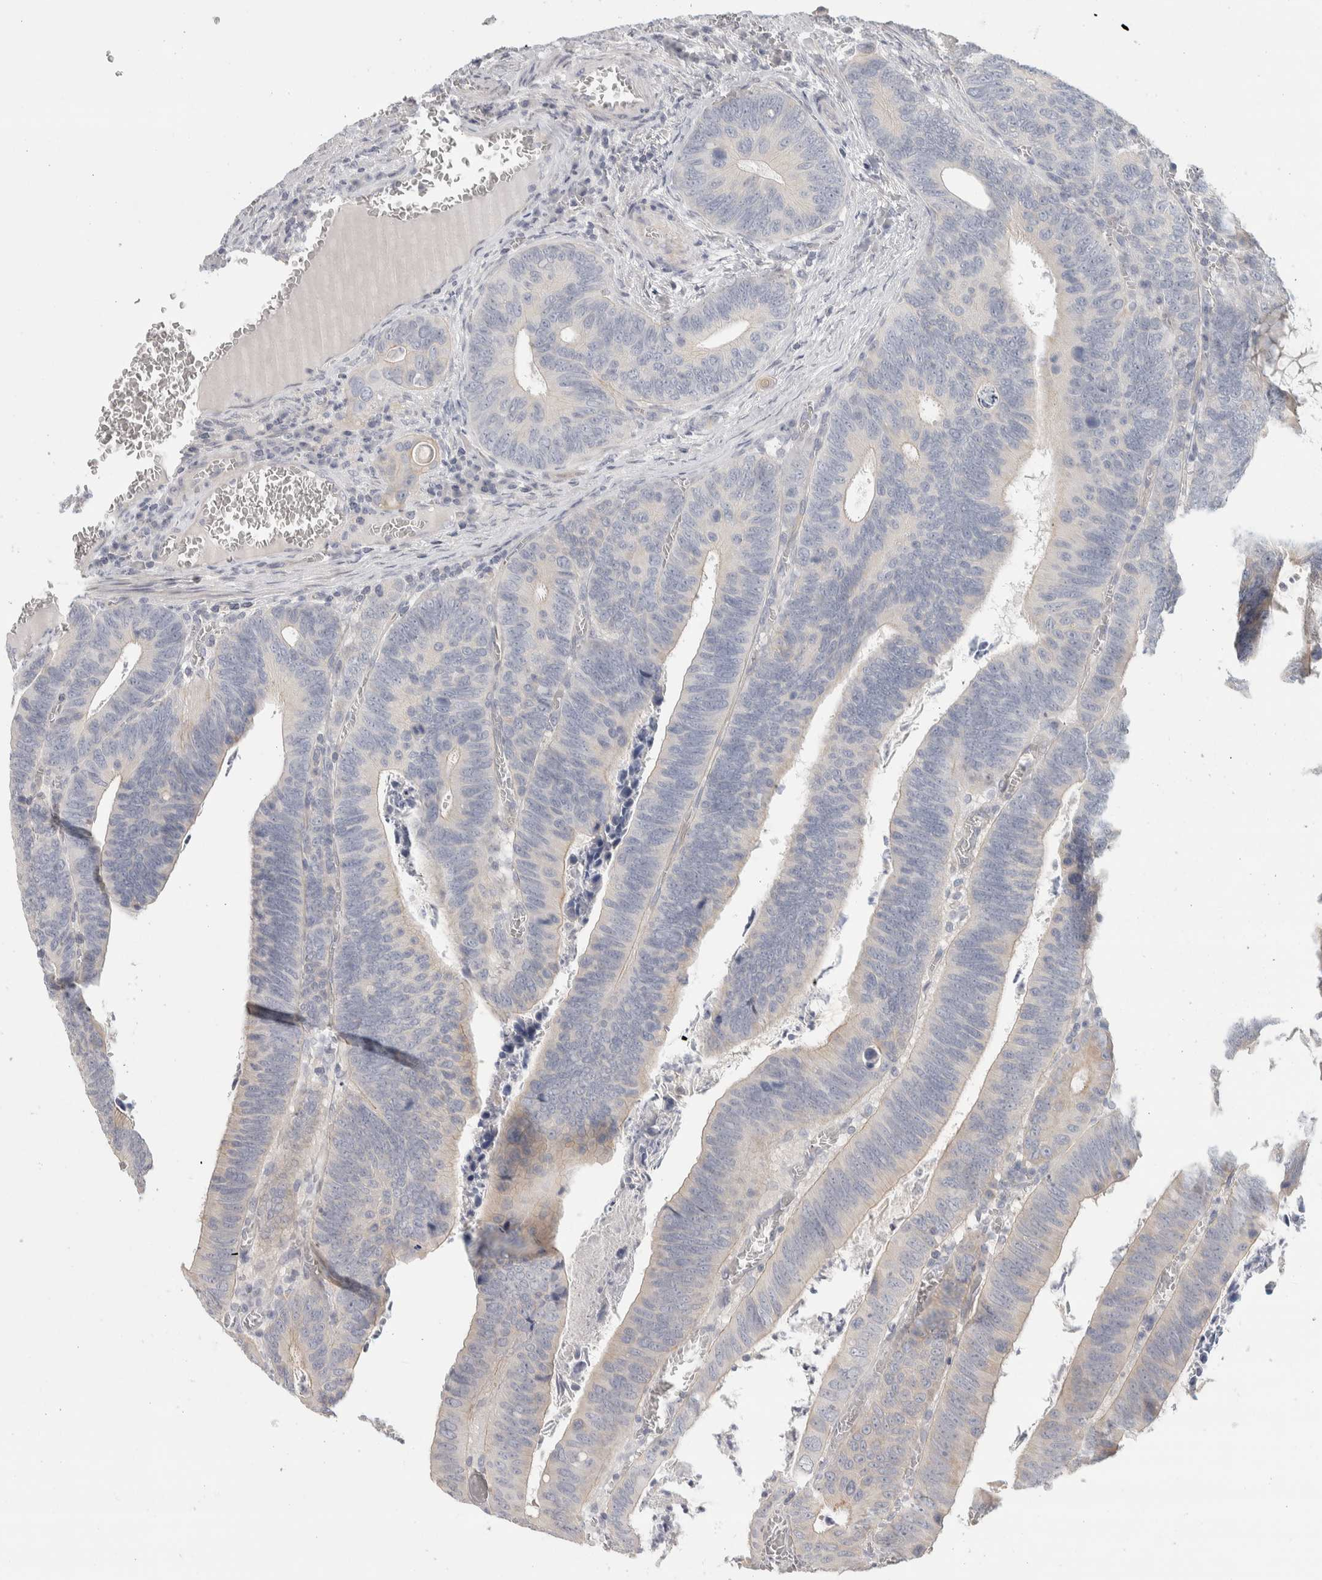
{"staining": {"intensity": "negative", "quantity": "none", "location": "none"}, "tissue": "colorectal cancer", "cell_type": "Tumor cells", "image_type": "cancer", "snomed": [{"axis": "morphology", "description": "Inflammation, NOS"}, {"axis": "morphology", "description": "Adenocarcinoma, NOS"}, {"axis": "topography", "description": "Colon"}], "caption": "Immunohistochemistry micrograph of human colorectal cancer (adenocarcinoma) stained for a protein (brown), which demonstrates no staining in tumor cells.", "gene": "DCXR", "patient": {"sex": "male", "age": 72}}